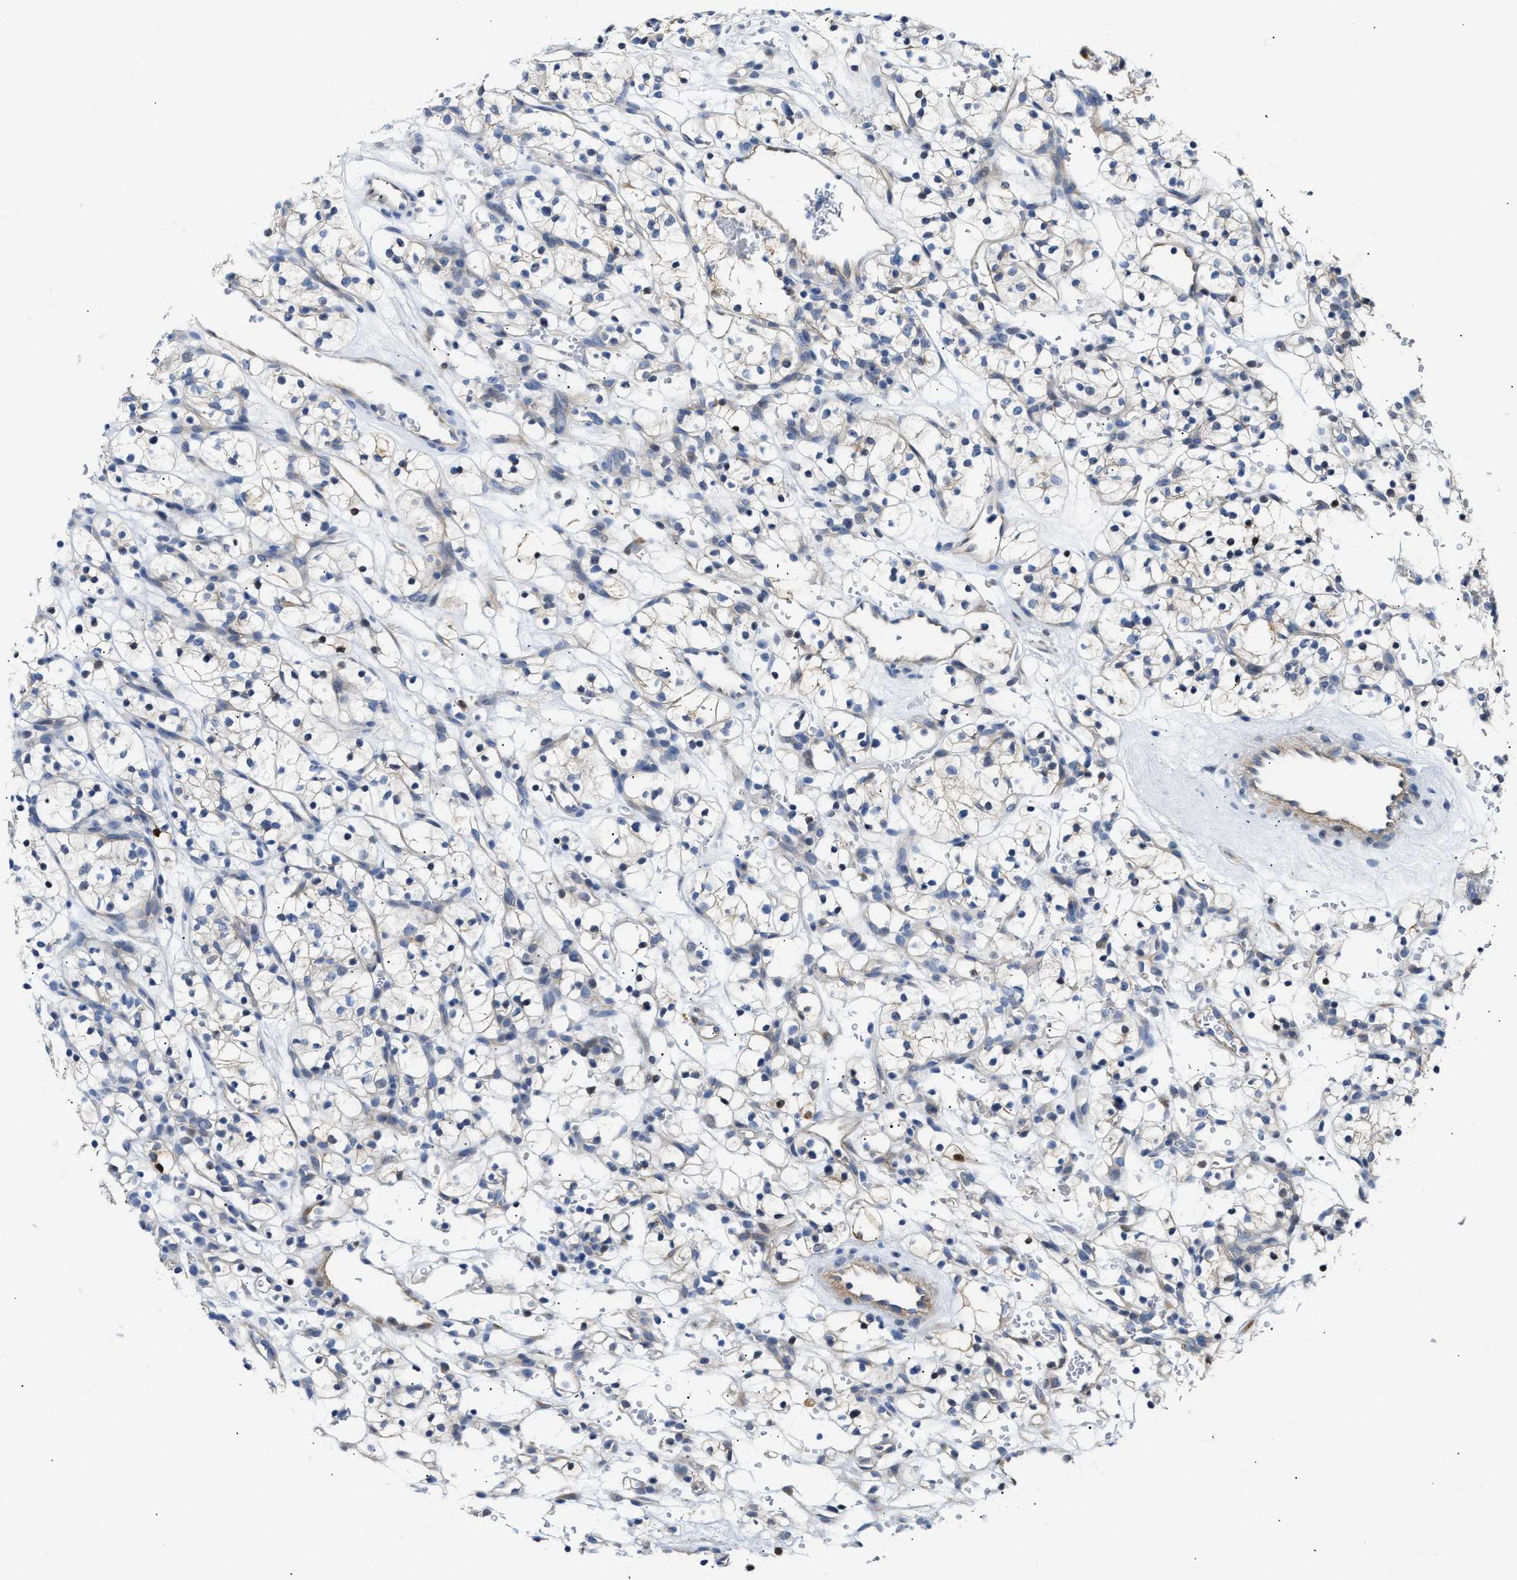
{"staining": {"intensity": "weak", "quantity": "<25%", "location": "cytoplasmic/membranous"}, "tissue": "renal cancer", "cell_type": "Tumor cells", "image_type": "cancer", "snomed": [{"axis": "morphology", "description": "Adenocarcinoma, NOS"}, {"axis": "topography", "description": "Kidney"}], "caption": "This is an immunohistochemistry histopathology image of human renal adenocarcinoma. There is no staining in tumor cells.", "gene": "FHL1", "patient": {"sex": "female", "age": 57}}